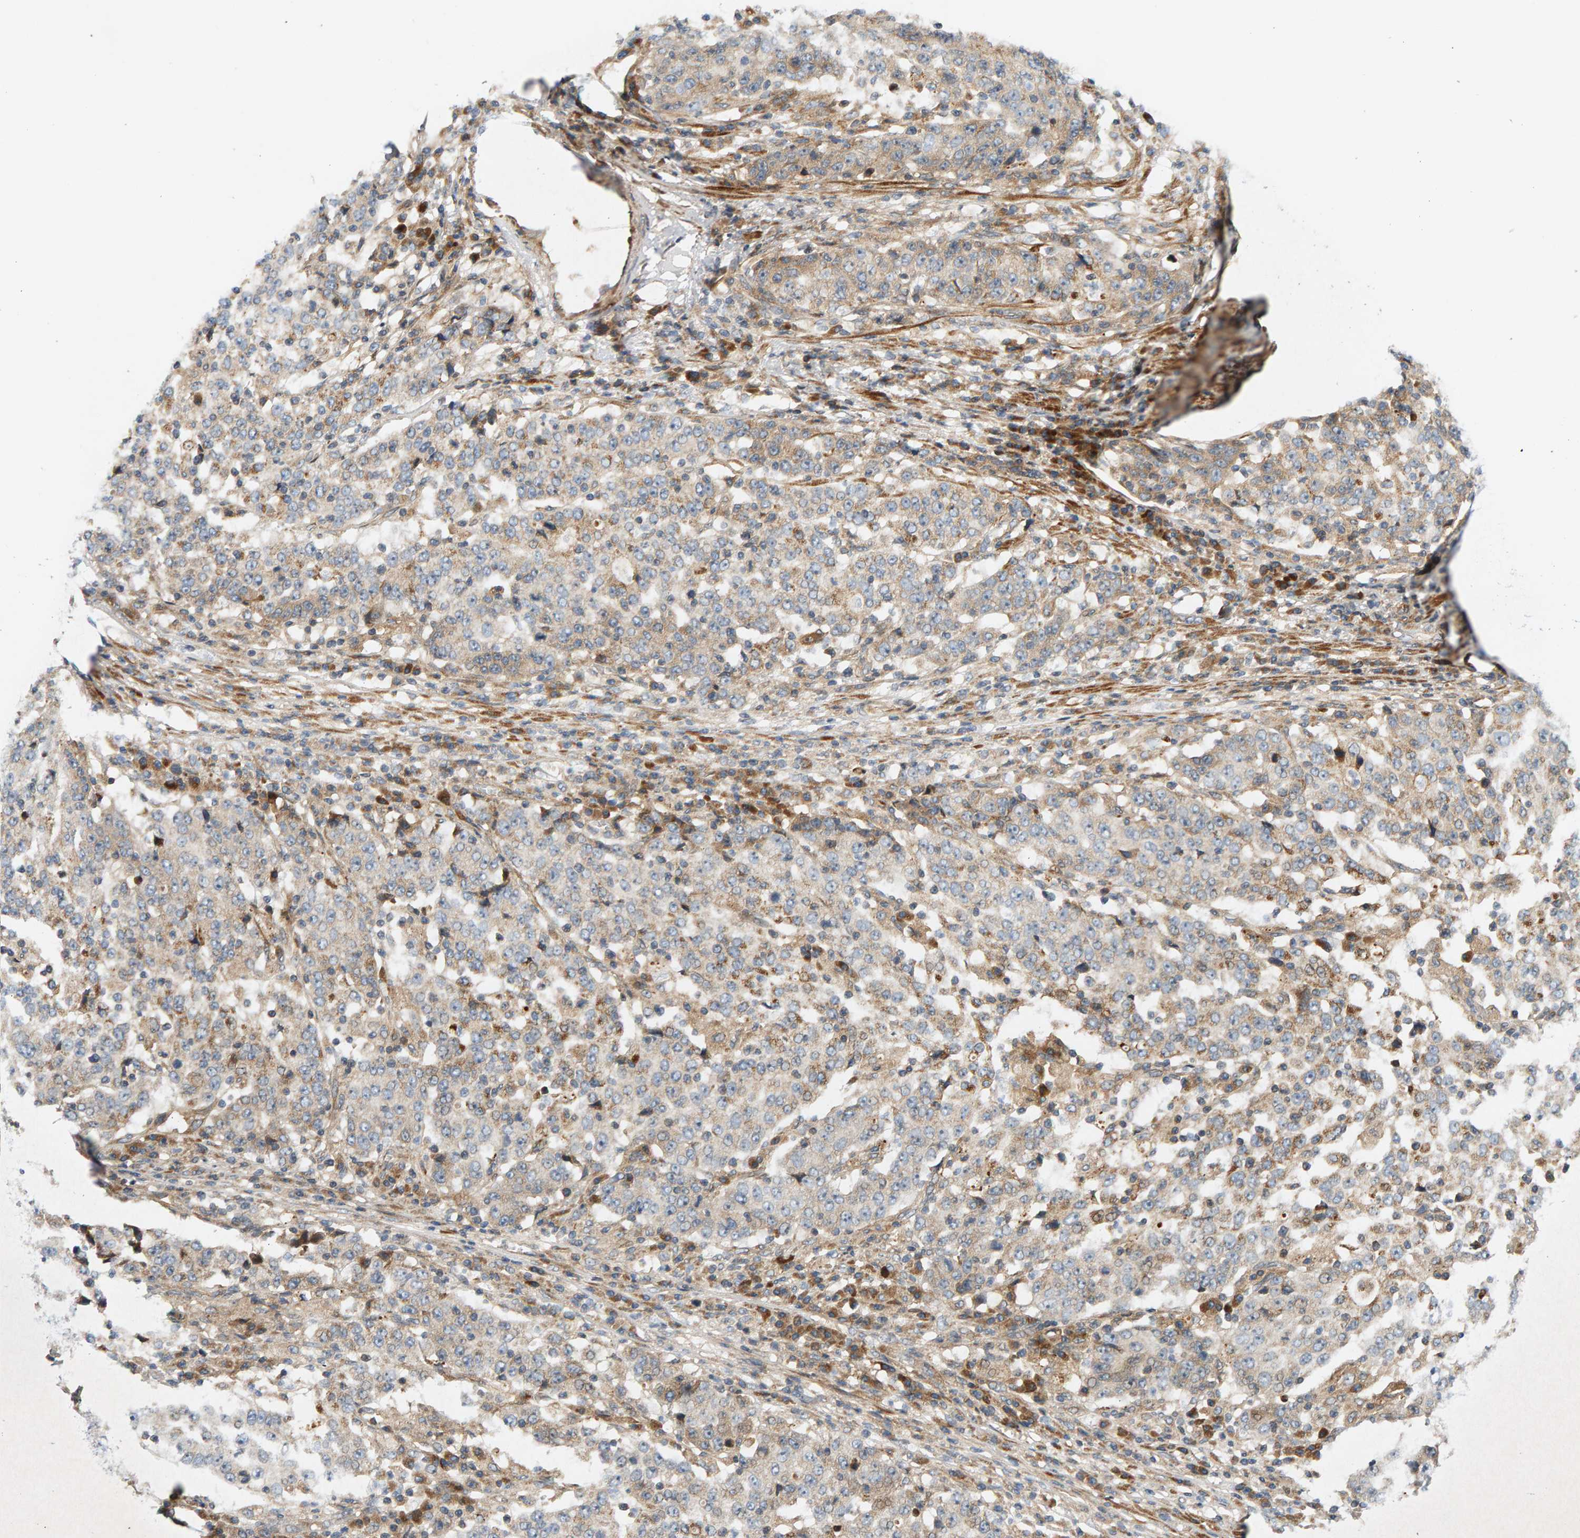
{"staining": {"intensity": "weak", "quantity": "<25%", "location": "cytoplasmic/membranous"}, "tissue": "stomach cancer", "cell_type": "Tumor cells", "image_type": "cancer", "snomed": [{"axis": "morphology", "description": "Adenocarcinoma, NOS"}, {"axis": "topography", "description": "Stomach"}], "caption": "Adenocarcinoma (stomach) stained for a protein using immunohistochemistry reveals no positivity tumor cells.", "gene": "BAHCC1", "patient": {"sex": "male", "age": 59}}